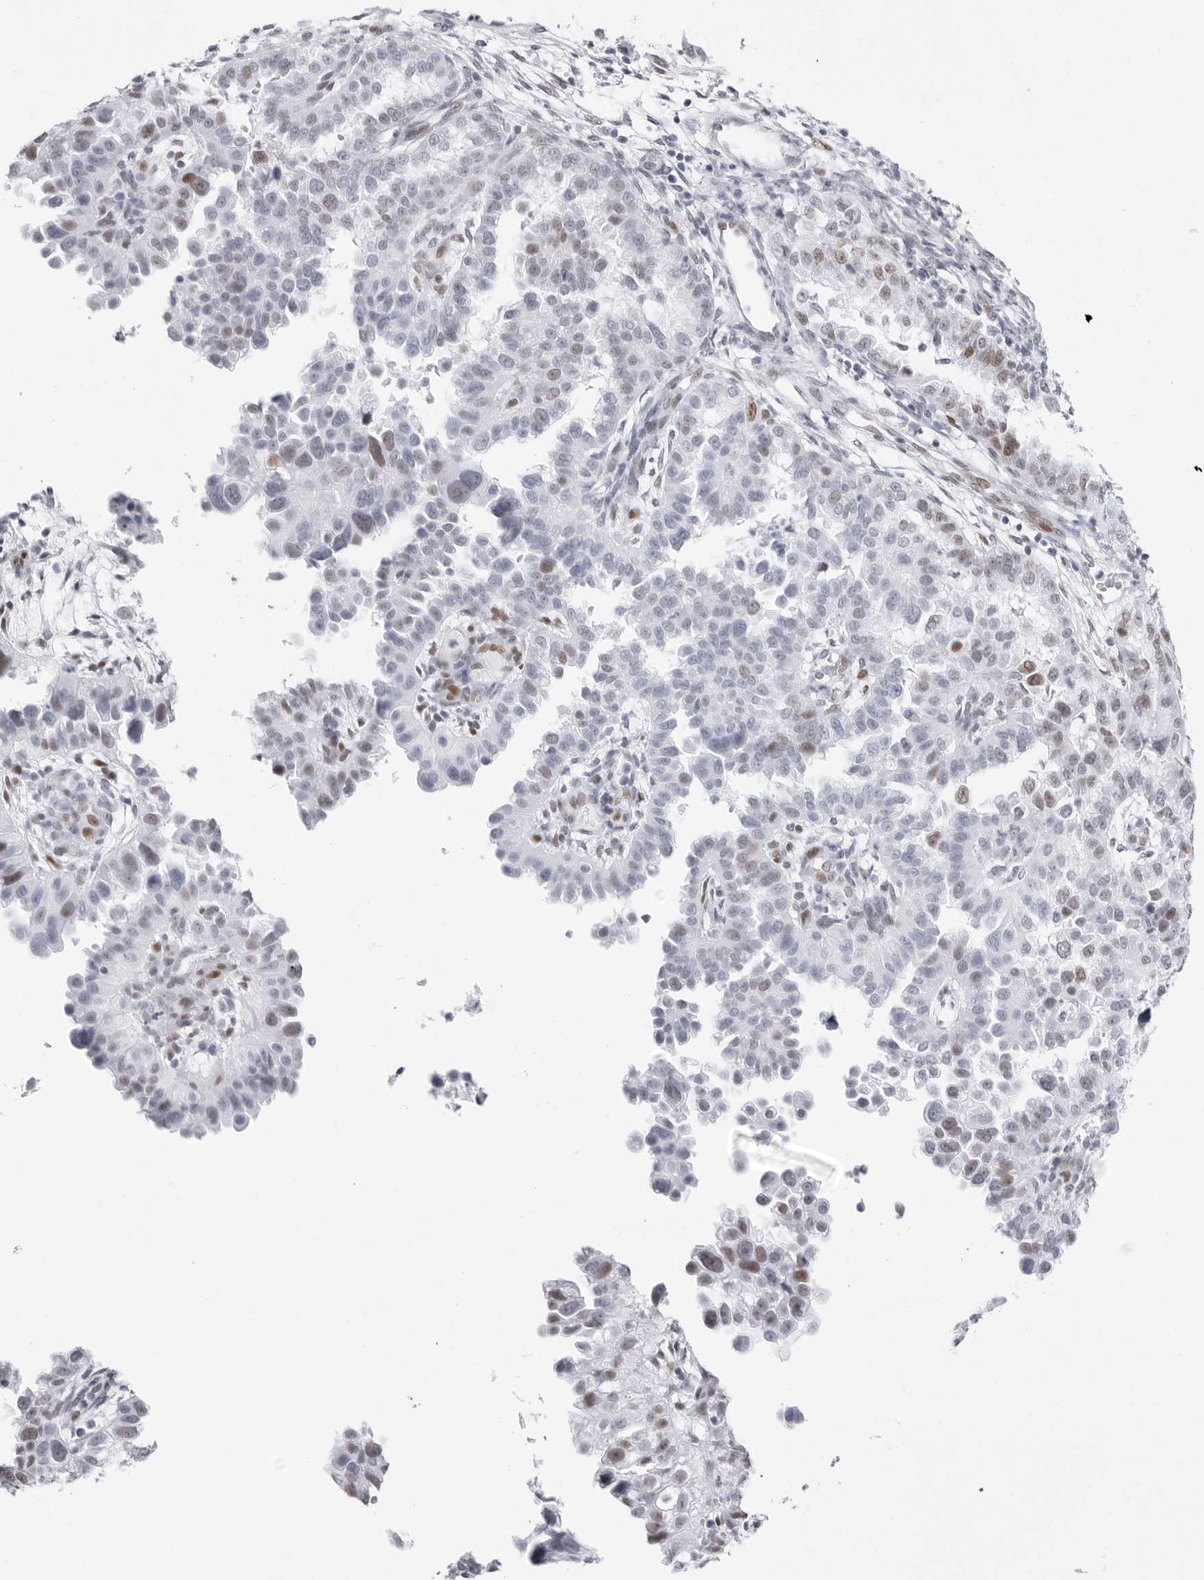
{"staining": {"intensity": "moderate", "quantity": "<25%", "location": "nuclear"}, "tissue": "endometrial cancer", "cell_type": "Tumor cells", "image_type": "cancer", "snomed": [{"axis": "morphology", "description": "Adenocarcinoma, NOS"}, {"axis": "topography", "description": "Endometrium"}], "caption": "Endometrial cancer (adenocarcinoma) stained with immunohistochemistry (IHC) reveals moderate nuclear staining in approximately <25% of tumor cells. (DAB IHC, brown staining for protein, blue staining for nuclei).", "gene": "NASP", "patient": {"sex": "female", "age": 85}}